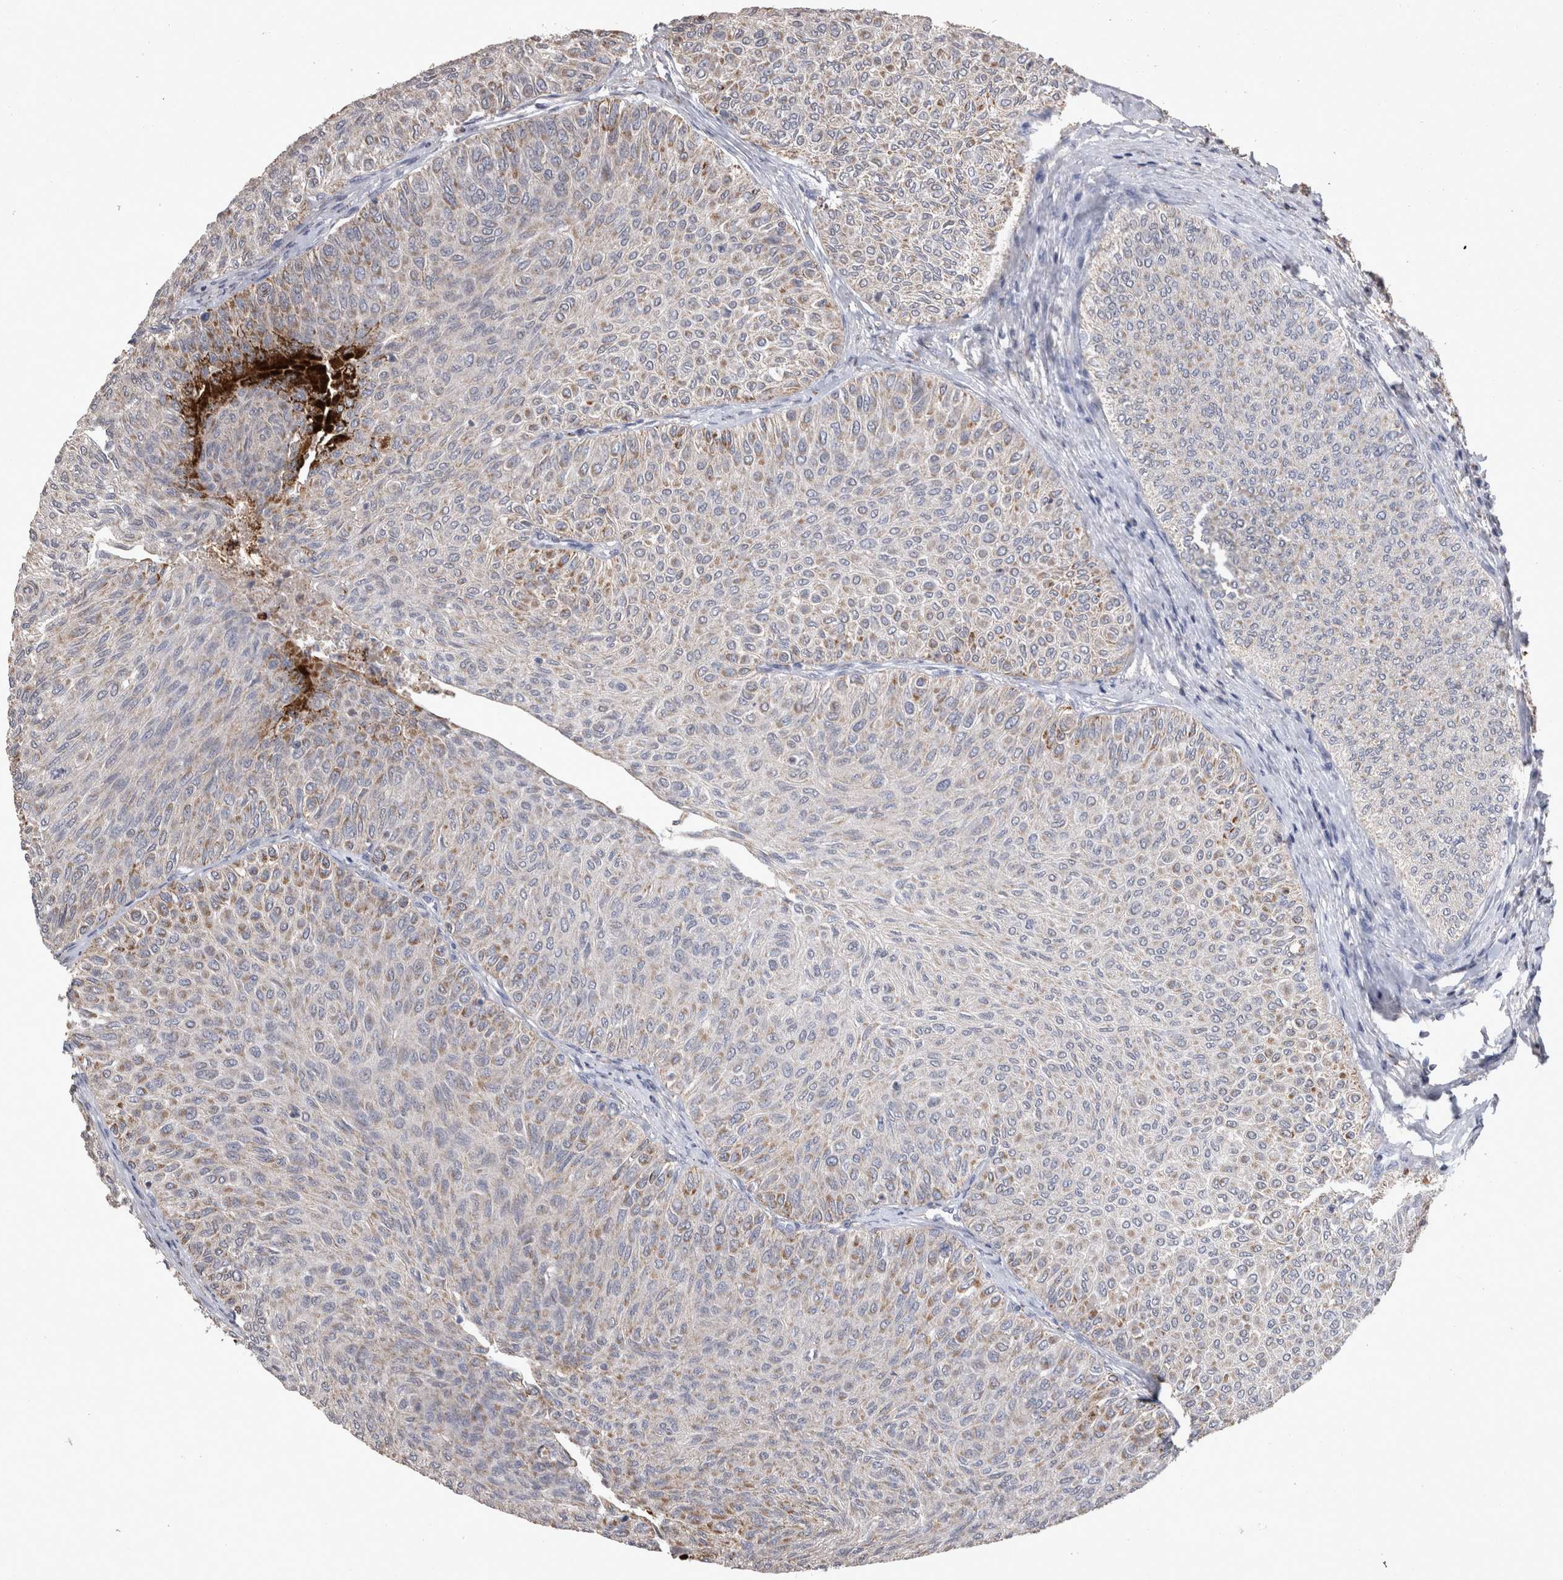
{"staining": {"intensity": "moderate", "quantity": "<25%", "location": "cytoplasmic/membranous"}, "tissue": "urothelial cancer", "cell_type": "Tumor cells", "image_type": "cancer", "snomed": [{"axis": "morphology", "description": "Urothelial carcinoma, Low grade"}, {"axis": "topography", "description": "Urinary bladder"}], "caption": "A brown stain shows moderate cytoplasmic/membranous expression of a protein in urothelial cancer tumor cells.", "gene": "DKK3", "patient": {"sex": "male", "age": 78}}